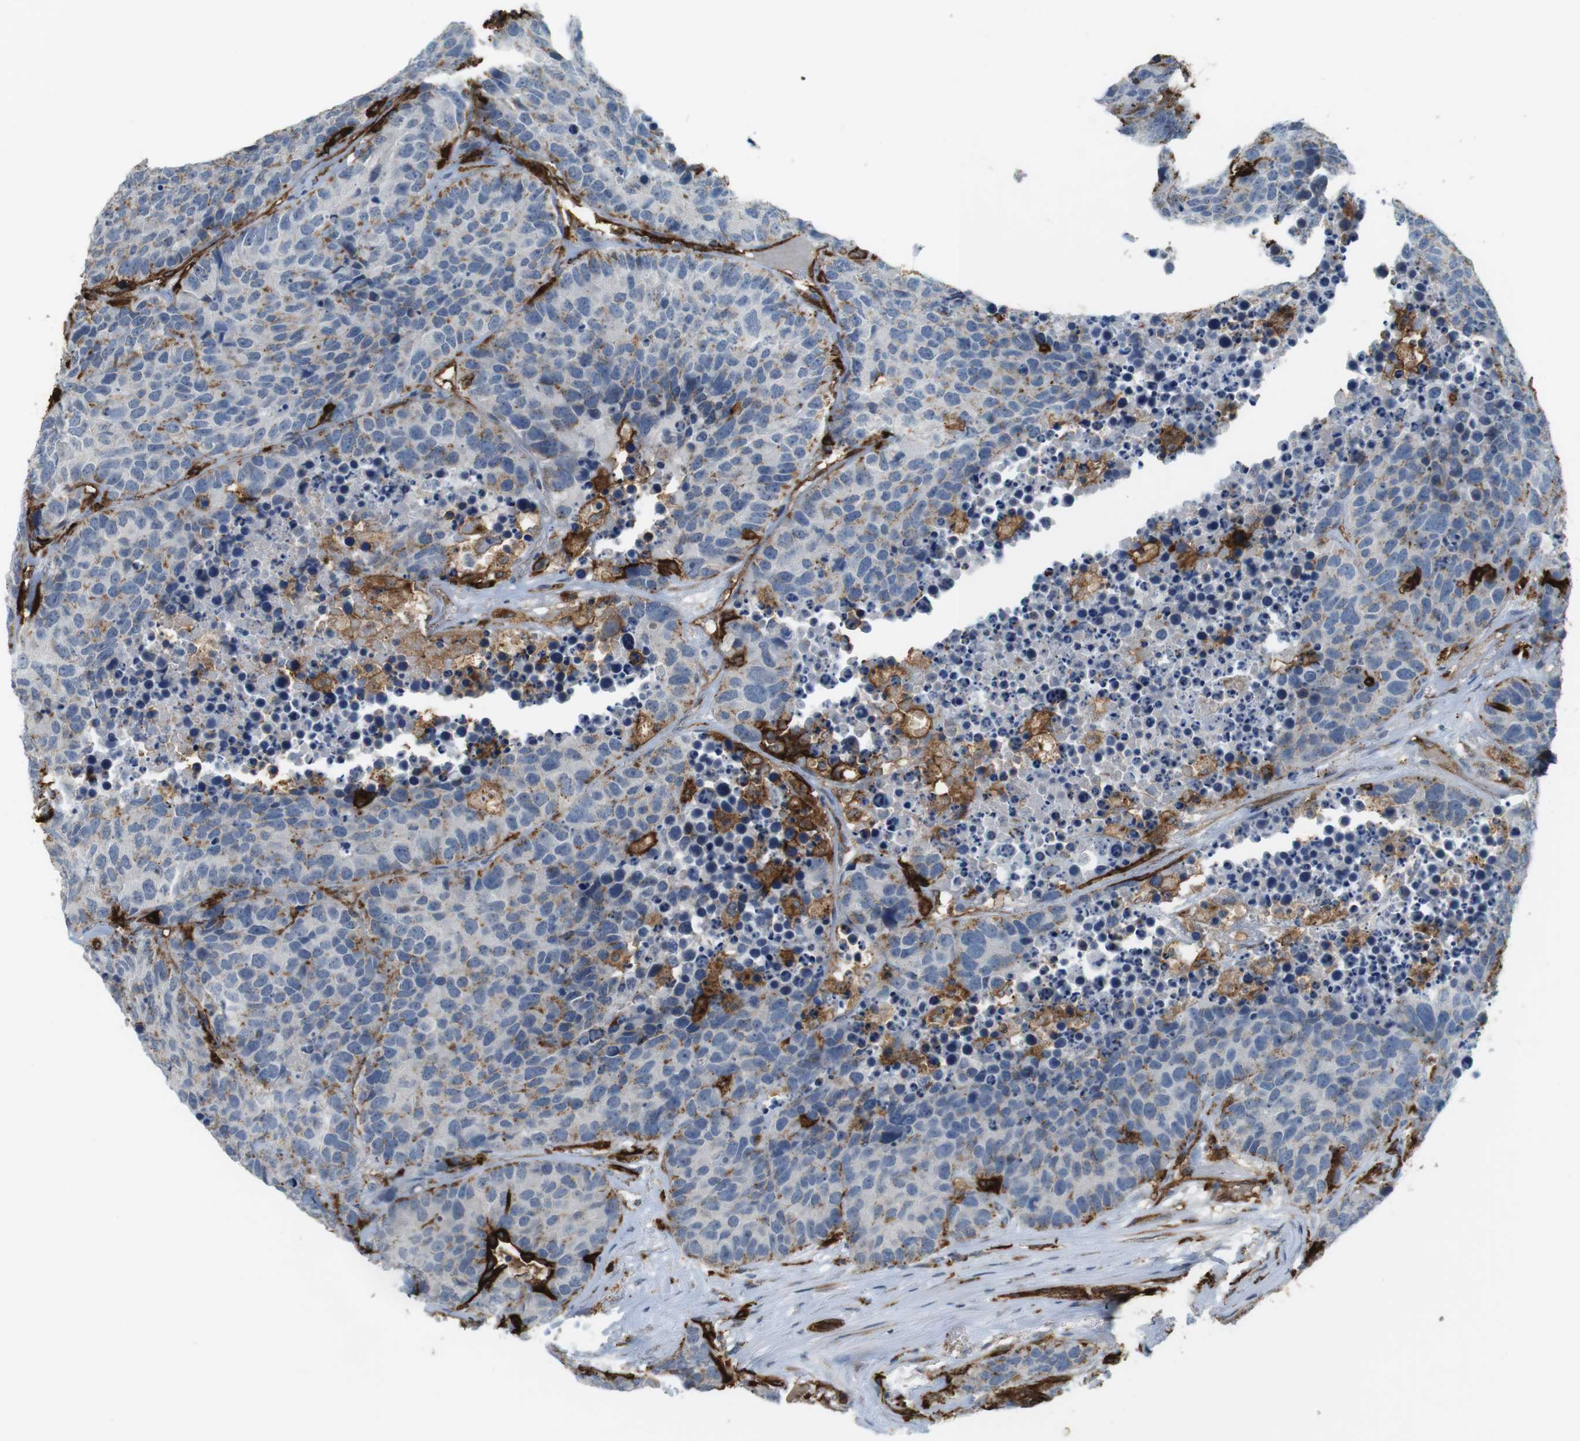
{"staining": {"intensity": "weak", "quantity": "<25%", "location": "cytoplasmic/membranous"}, "tissue": "carcinoid", "cell_type": "Tumor cells", "image_type": "cancer", "snomed": [{"axis": "morphology", "description": "Carcinoid, malignant, NOS"}, {"axis": "topography", "description": "Lung"}], "caption": "High magnification brightfield microscopy of carcinoid stained with DAB (3,3'-diaminobenzidine) (brown) and counterstained with hematoxylin (blue): tumor cells show no significant staining. Brightfield microscopy of immunohistochemistry stained with DAB (3,3'-diaminobenzidine) (brown) and hematoxylin (blue), captured at high magnification.", "gene": "HLA-DRA", "patient": {"sex": "male", "age": 60}}